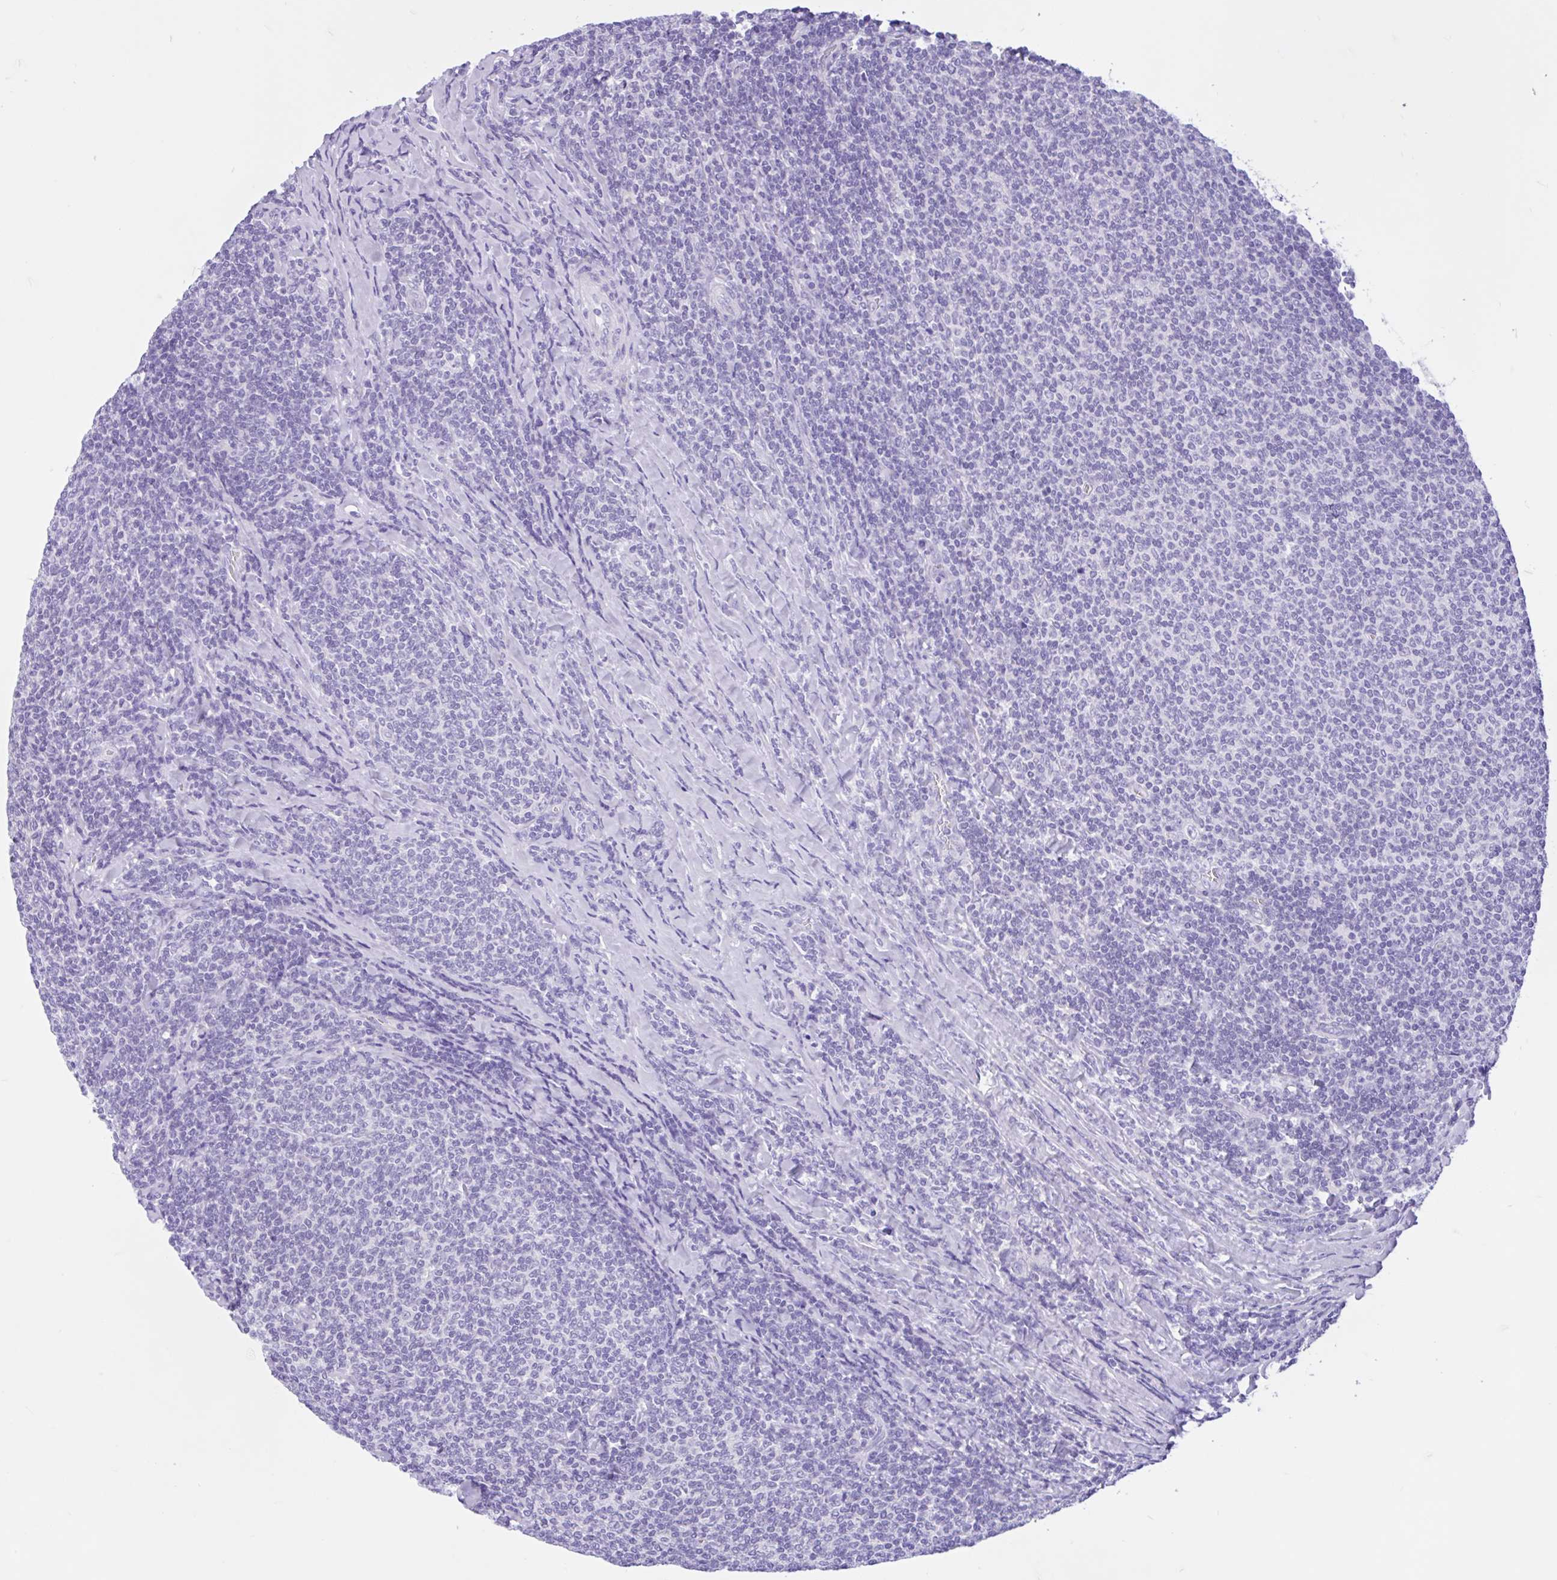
{"staining": {"intensity": "negative", "quantity": "none", "location": "none"}, "tissue": "lymphoma", "cell_type": "Tumor cells", "image_type": "cancer", "snomed": [{"axis": "morphology", "description": "Malignant lymphoma, non-Hodgkin's type, Low grade"}, {"axis": "topography", "description": "Lymph node"}], "caption": "Histopathology image shows no protein positivity in tumor cells of malignant lymphoma, non-Hodgkin's type (low-grade) tissue.", "gene": "ZNF319", "patient": {"sex": "male", "age": 52}}